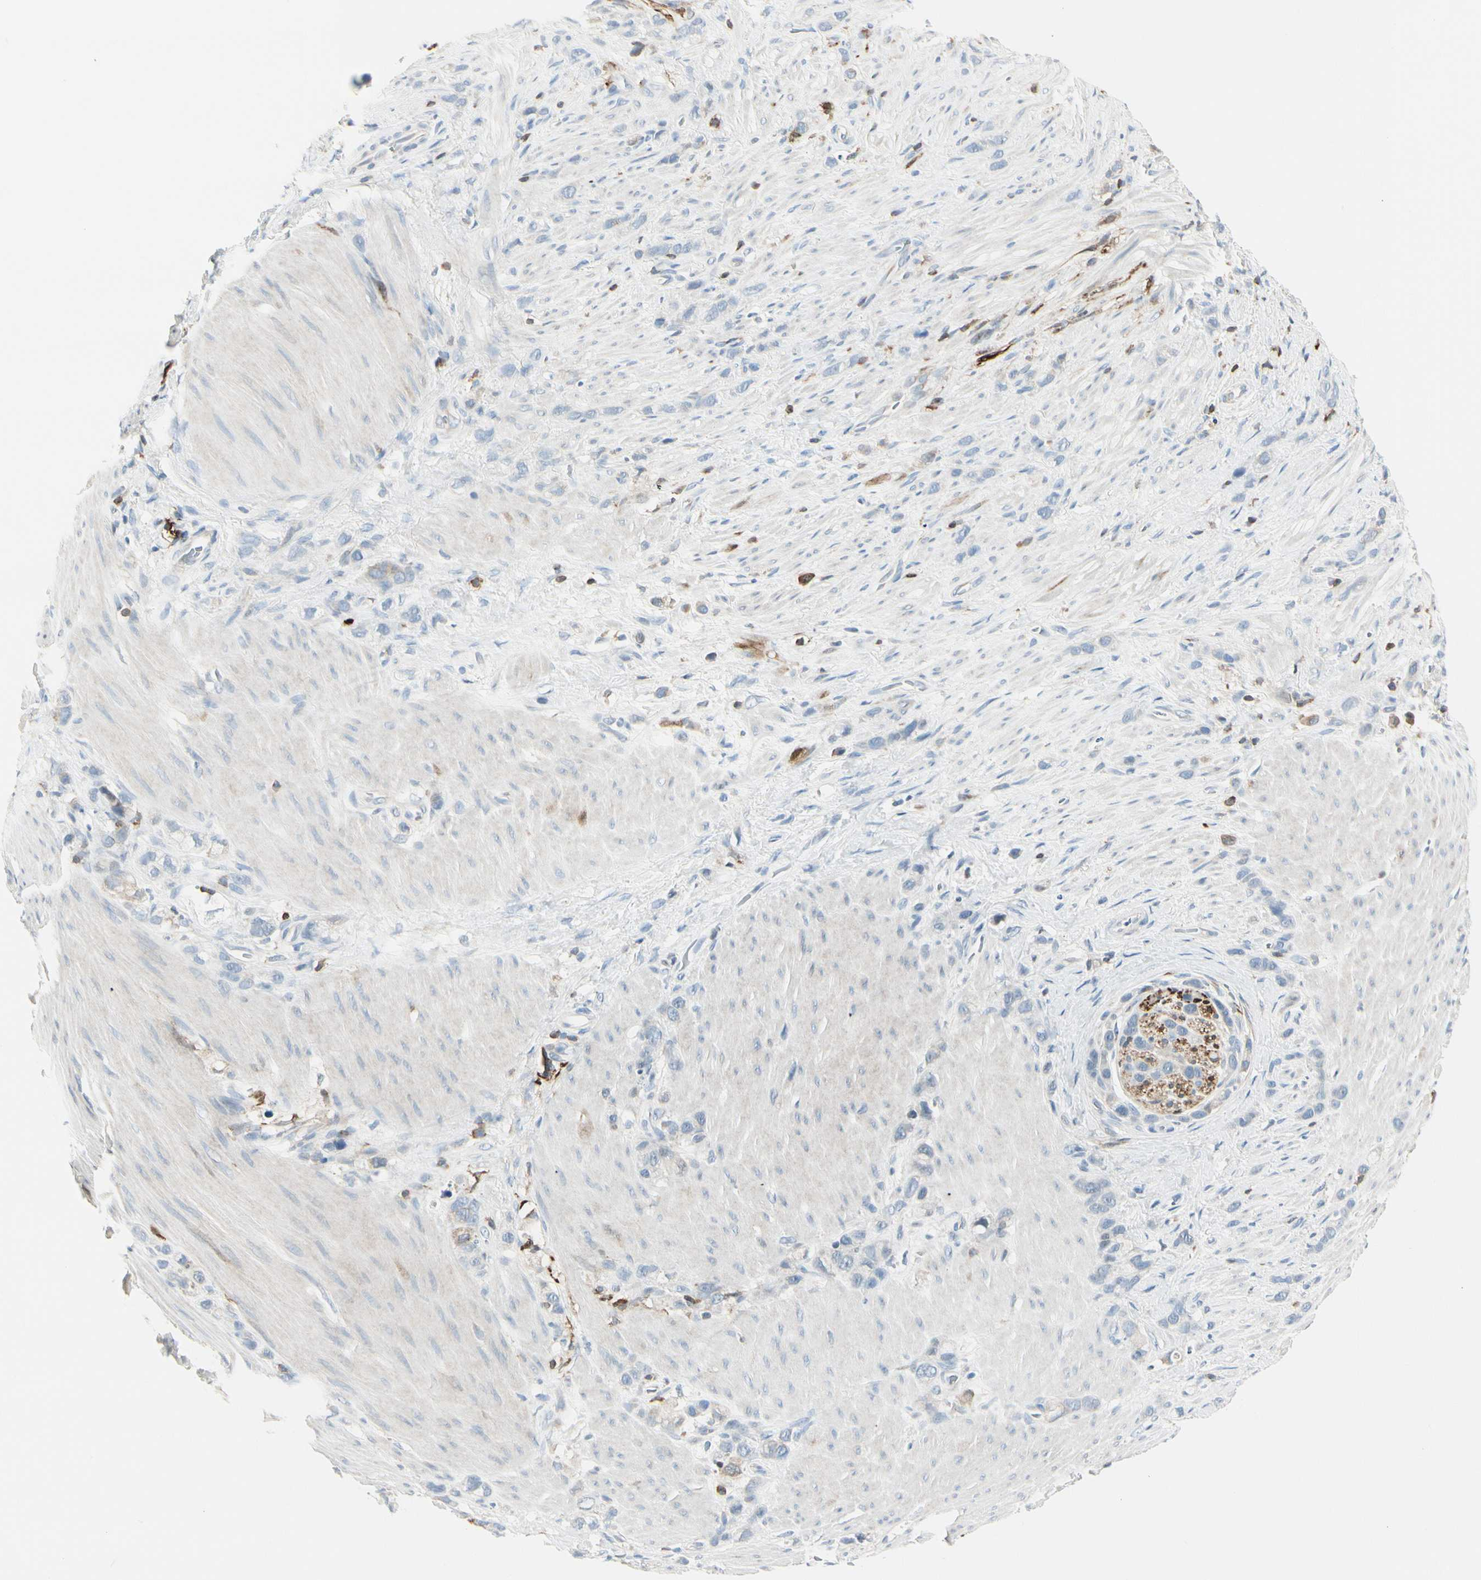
{"staining": {"intensity": "moderate", "quantity": "<25%", "location": "cytoplasmic/membranous"}, "tissue": "stomach cancer", "cell_type": "Tumor cells", "image_type": "cancer", "snomed": [{"axis": "morphology", "description": "Normal tissue, NOS"}, {"axis": "morphology", "description": "Adenocarcinoma, NOS"}, {"axis": "morphology", "description": "Adenocarcinoma, High grade"}, {"axis": "topography", "description": "Stomach, upper"}, {"axis": "topography", "description": "Stomach"}], "caption": "Immunohistochemical staining of stomach cancer exhibits low levels of moderate cytoplasmic/membranous staining in approximately <25% of tumor cells.", "gene": "TRAF1", "patient": {"sex": "female", "age": 65}}